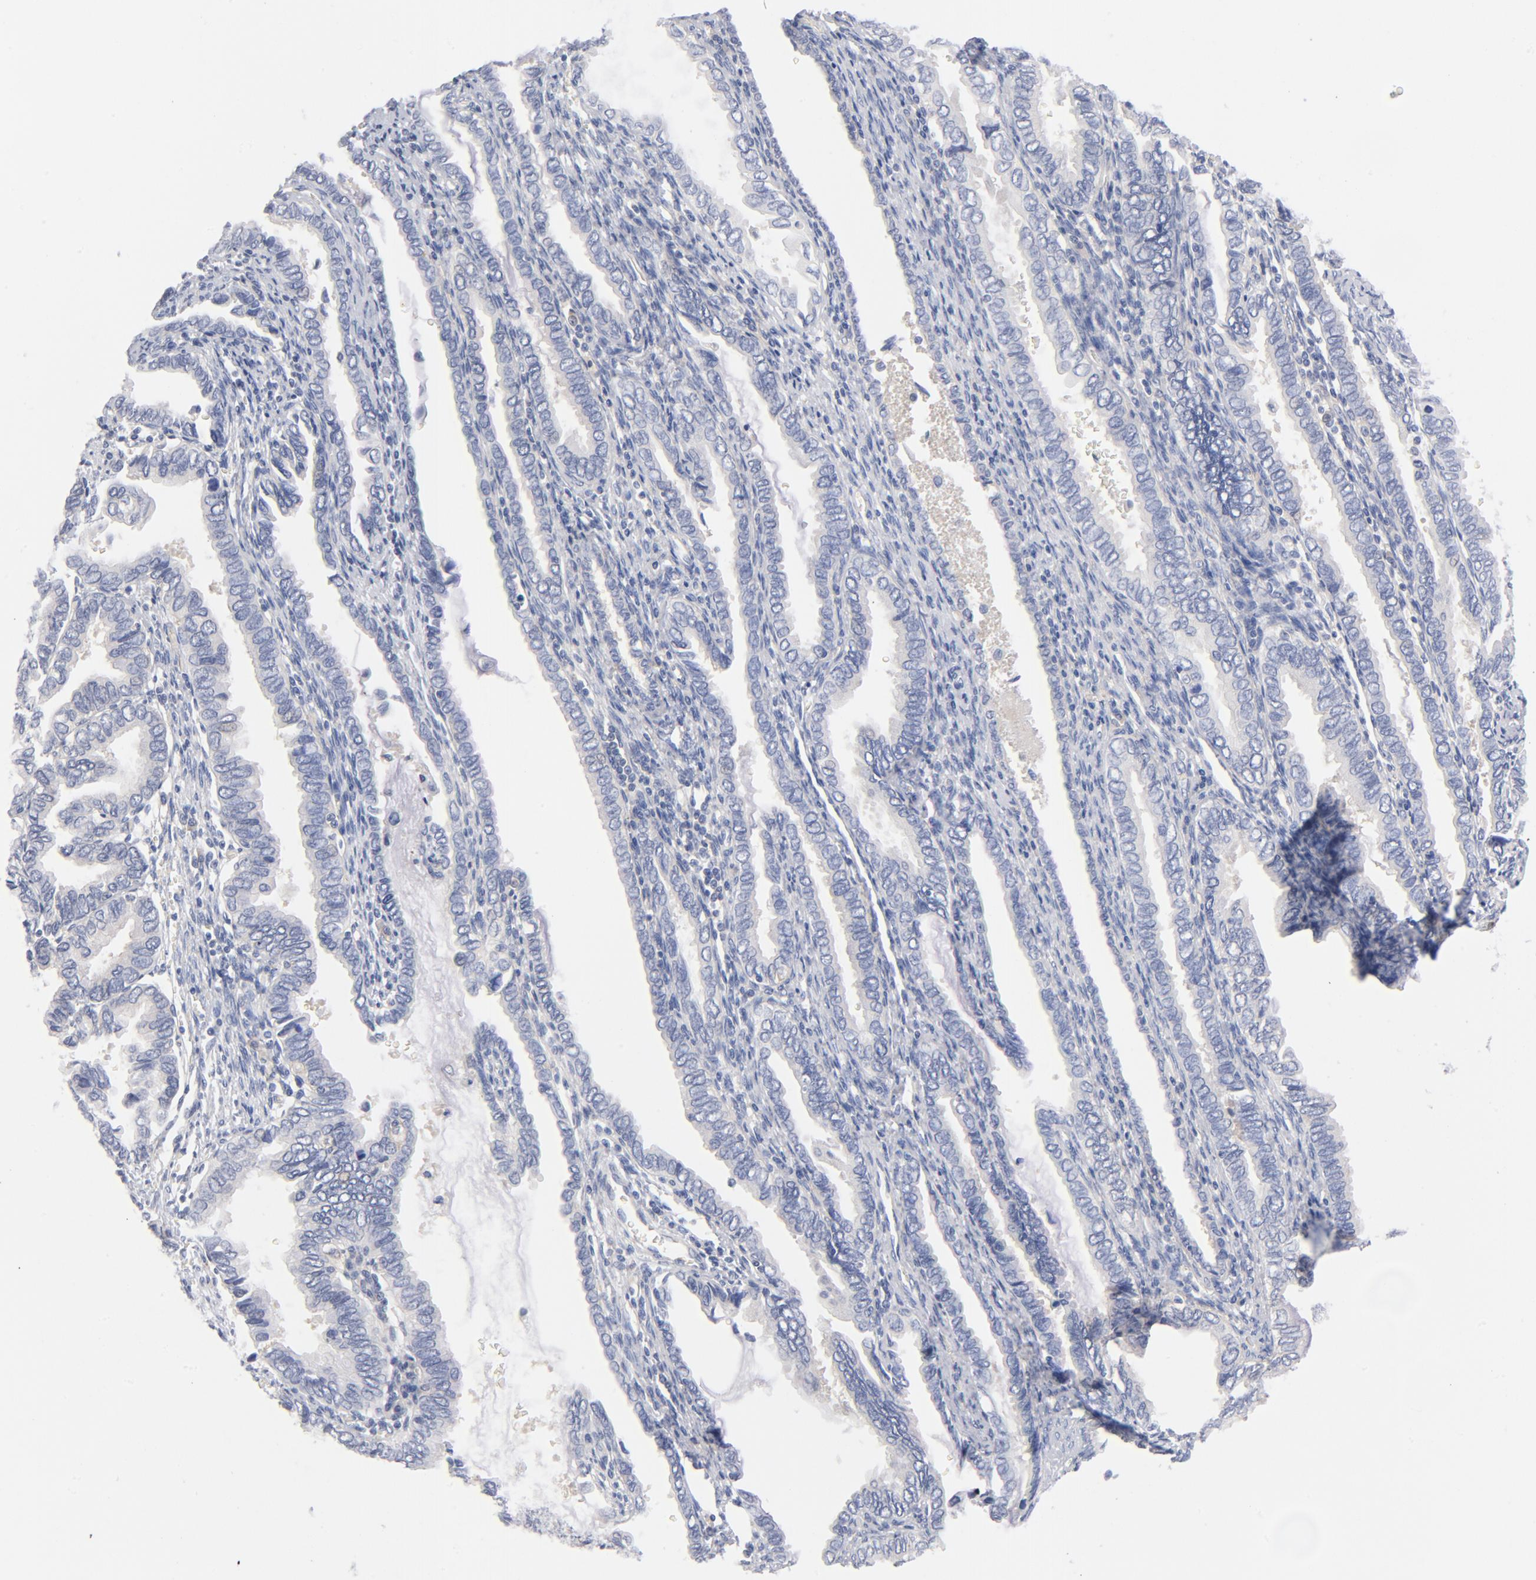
{"staining": {"intensity": "negative", "quantity": "none", "location": "none"}, "tissue": "cervical cancer", "cell_type": "Tumor cells", "image_type": "cancer", "snomed": [{"axis": "morphology", "description": "Adenocarcinoma, NOS"}, {"axis": "topography", "description": "Cervix"}], "caption": "An immunohistochemistry micrograph of adenocarcinoma (cervical) is shown. There is no staining in tumor cells of adenocarcinoma (cervical). (Stains: DAB immunohistochemistry (IHC) with hematoxylin counter stain, Microscopy: brightfield microscopy at high magnification).", "gene": "CD86", "patient": {"sex": "female", "age": 49}}